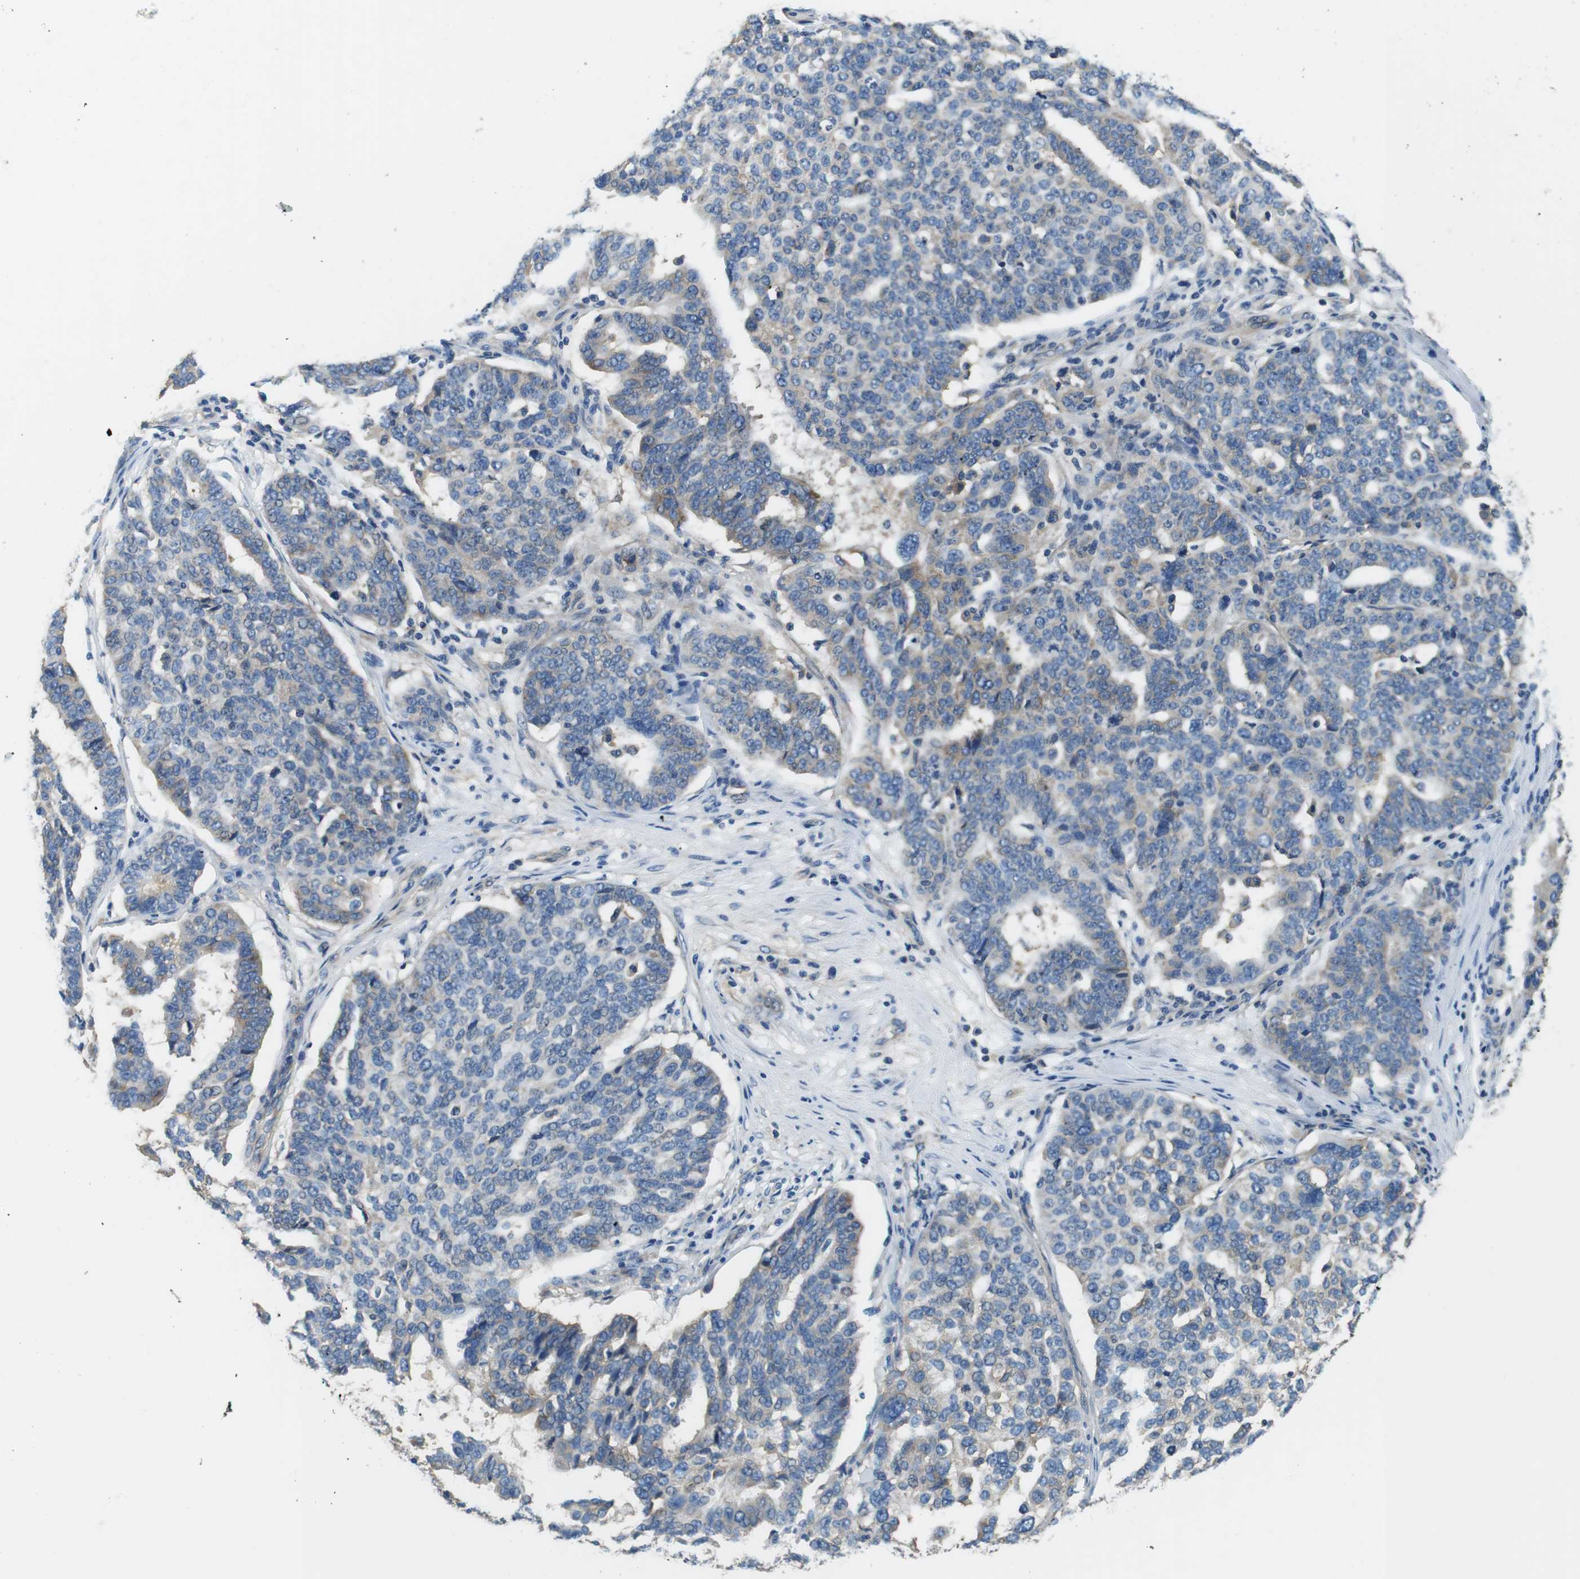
{"staining": {"intensity": "weak", "quantity": "25%-75%", "location": "cytoplasmic/membranous"}, "tissue": "ovarian cancer", "cell_type": "Tumor cells", "image_type": "cancer", "snomed": [{"axis": "morphology", "description": "Cystadenocarcinoma, serous, NOS"}, {"axis": "topography", "description": "Ovary"}], "caption": "High-magnification brightfield microscopy of ovarian serous cystadenocarcinoma stained with DAB (3,3'-diaminobenzidine) (brown) and counterstained with hematoxylin (blue). tumor cells exhibit weak cytoplasmic/membranous staining is seen in about25%-75% of cells.", "gene": "DENND4C", "patient": {"sex": "female", "age": 59}}